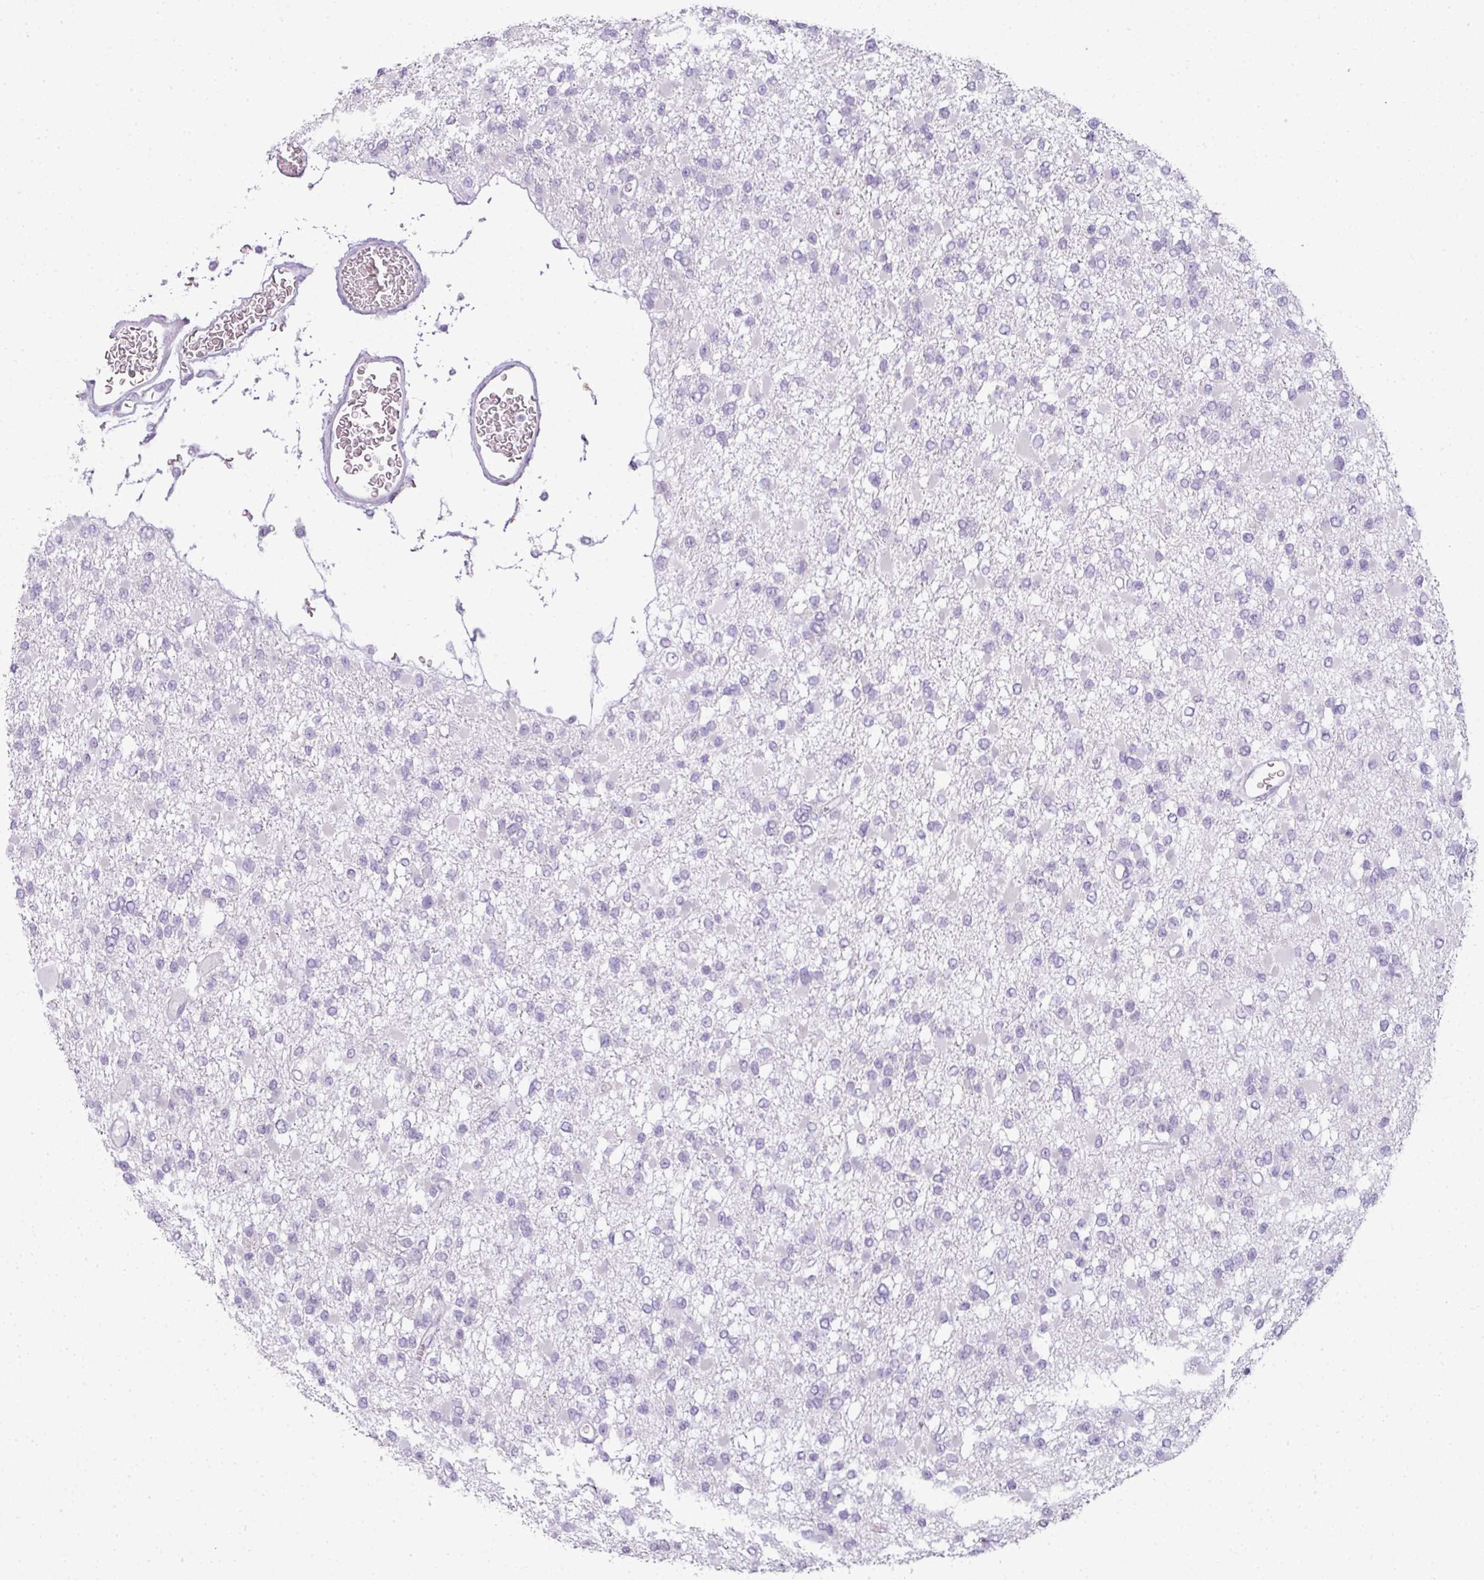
{"staining": {"intensity": "negative", "quantity": "none", "location": "none"}, "tissue": "glioma", "cell_type": "Tumor cells", "image_type": "cancer", "snomed": [{"axis": "morphology", "description": "Glioma, malignant, Low grade"}, {"axis": "topography", "description": "Brain"}], "caption": "This is an IHC image of glioma. There is no positivity in tumor cells.", "gene": "RBMY1F", "patient": {"sex": "female", "age": 22}}